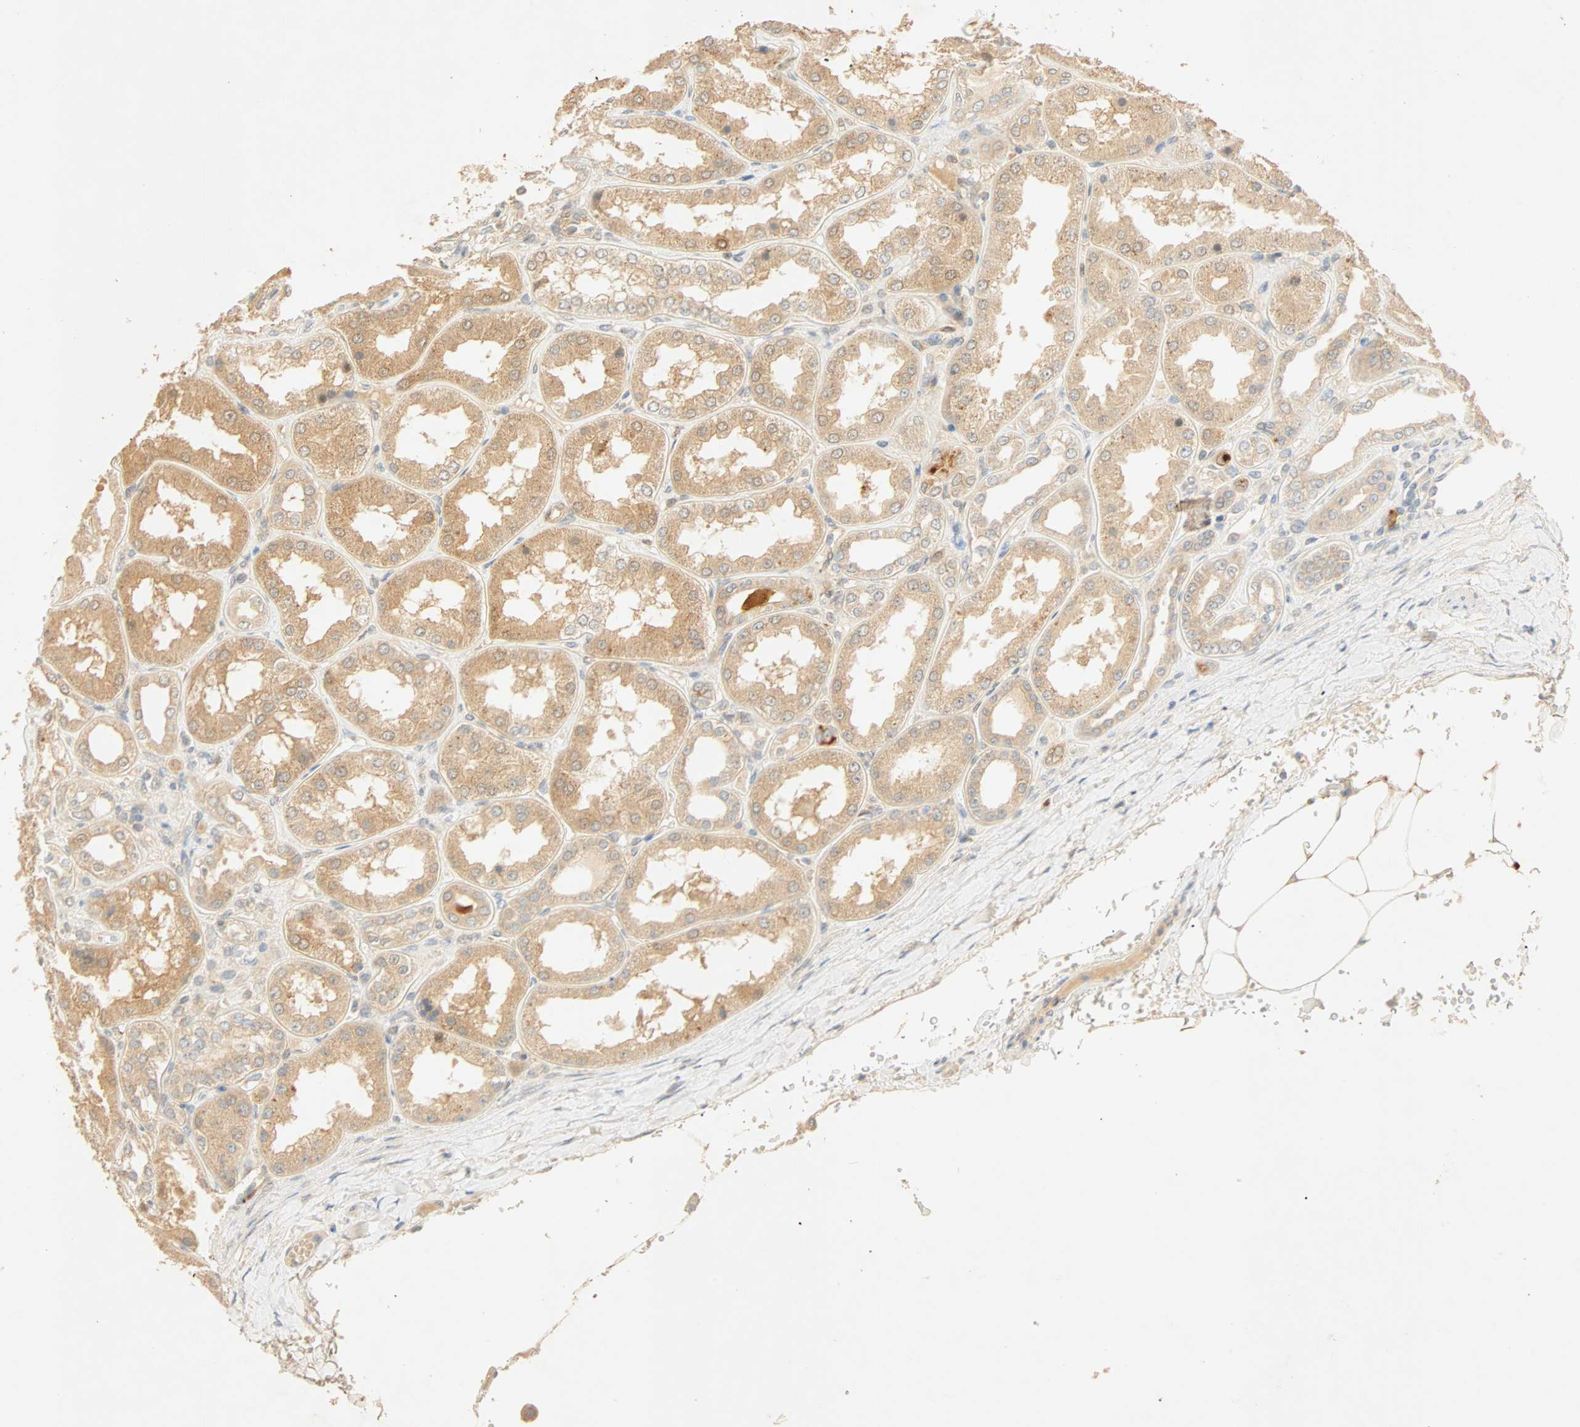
{"staining": {"intensity": "weak", "quantity": "<25%", "location": "cytoplasmic/membranous"}, "tissue": "kidney", "cell_type": "Cells in glomeruli", "image_type": "normal", "snomed": [{"axis": "morphology", "description": "Normal tissue, NOS"}, {"axis": "topography", "description": "Kidney"}], "caption": "Immunohistochemistry histopathology image of unremarkable kidney: kidney stained with DAB (3,3'-diaminobenzidine) exhibits no significant protein expression in cells in glomeruli. Nuclei are stained in blue.", "gene": "SELENBP1", "patient": {"sex": "female", "age": 56}}